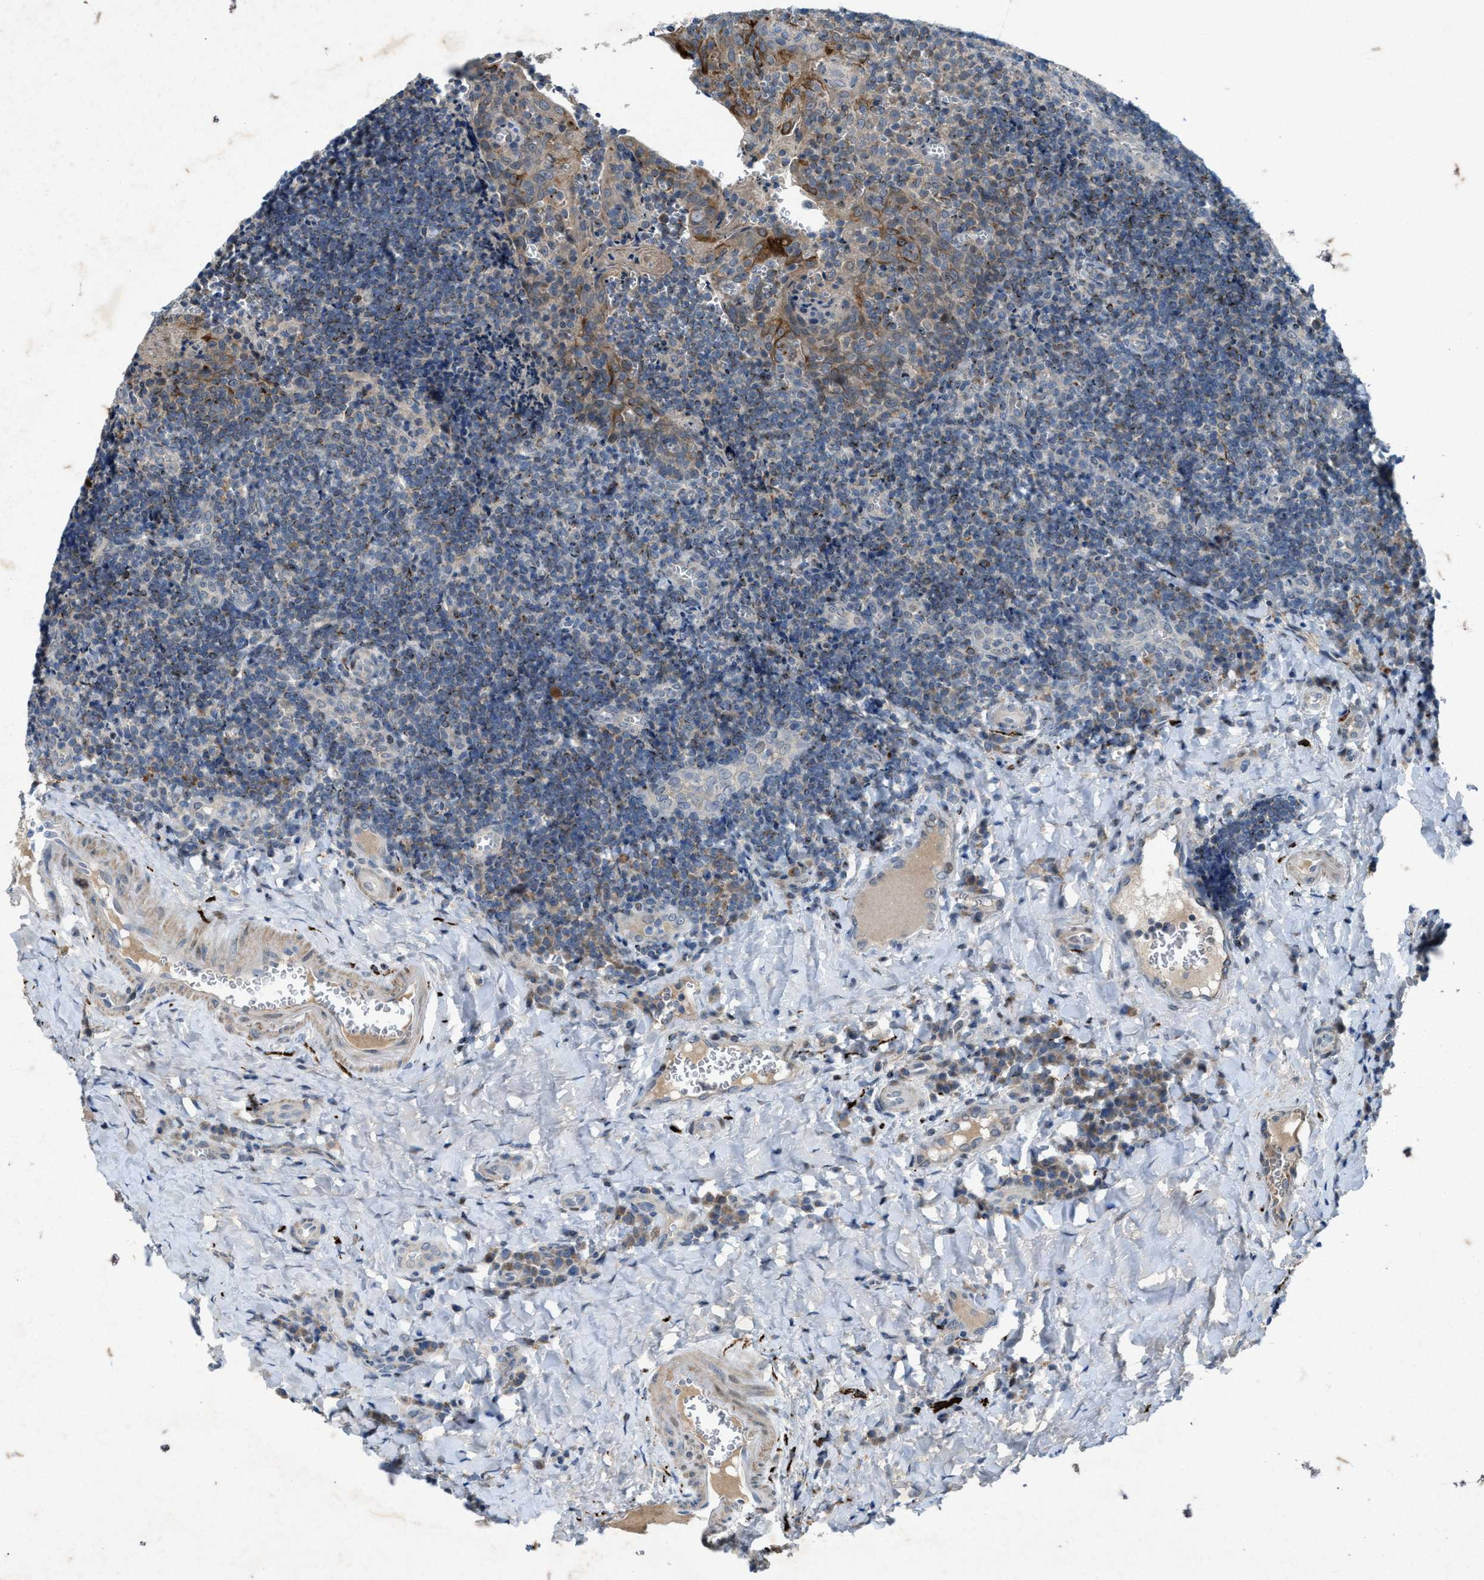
{"staining": {"intensity": "negative", "quantity": "none", "location": "none"}, "tissue": "tonsil", "cell_type": "Germinal center cells", "image_type": "normal", "snomed": [{"axis": "morphology", "description": "Normal tissue, NOS"}, {"axis": "morphology", "description": "Inflammation, NOS"}, {"axis": "topography", "description": "Tonsil"}], "caption": "Protein analysis of unremarkable tonsil shows no significant staining in germinal center cells. (DAB (3,3'-diaminobenzidine) IHC, high magnification).", "gene": "URGCP", "patient": {"sex": "female", "age": 31}}